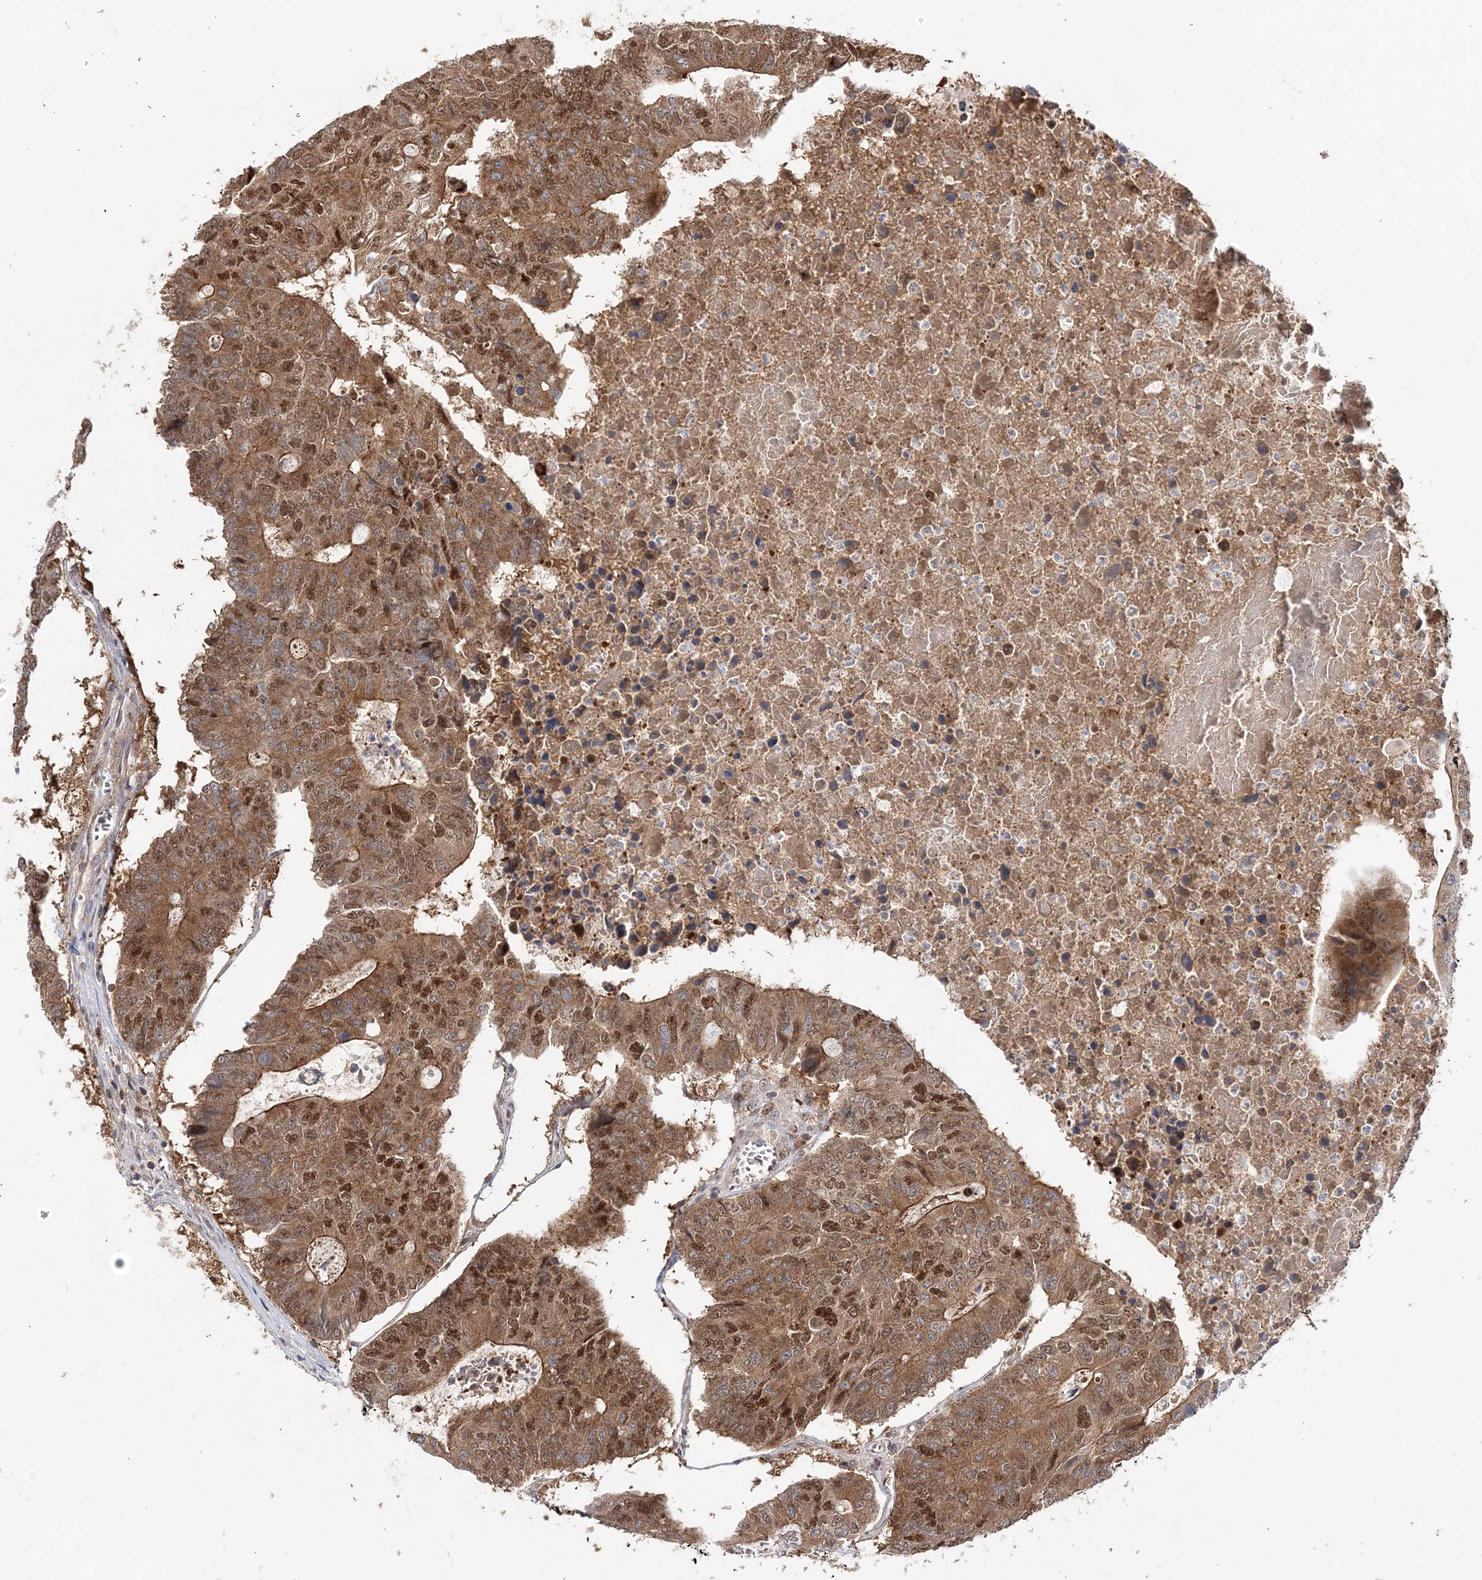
{"staining": {"intensity": "moderate", "quantity": ">75%", "location": "cytoplasmic/membranous,nuclear"}, "tissue": "colorectal cancer", "cell_type": "Tumor cells", "image_type": "cancer", "snomed": [{"axis": "morphology", "description": "Adenocarcinoma, NOS"}, {"axis": "topography", "description": "Colon"}], "caption": "IHC of colorectal adenocarcinoma shows medium levels of moderate cytoplasmic/membranous and nuclear expression in approximately >75% of tumor cells.", "gene": "NIF3L1", "patient": {"sex": "male", "age": 87}}